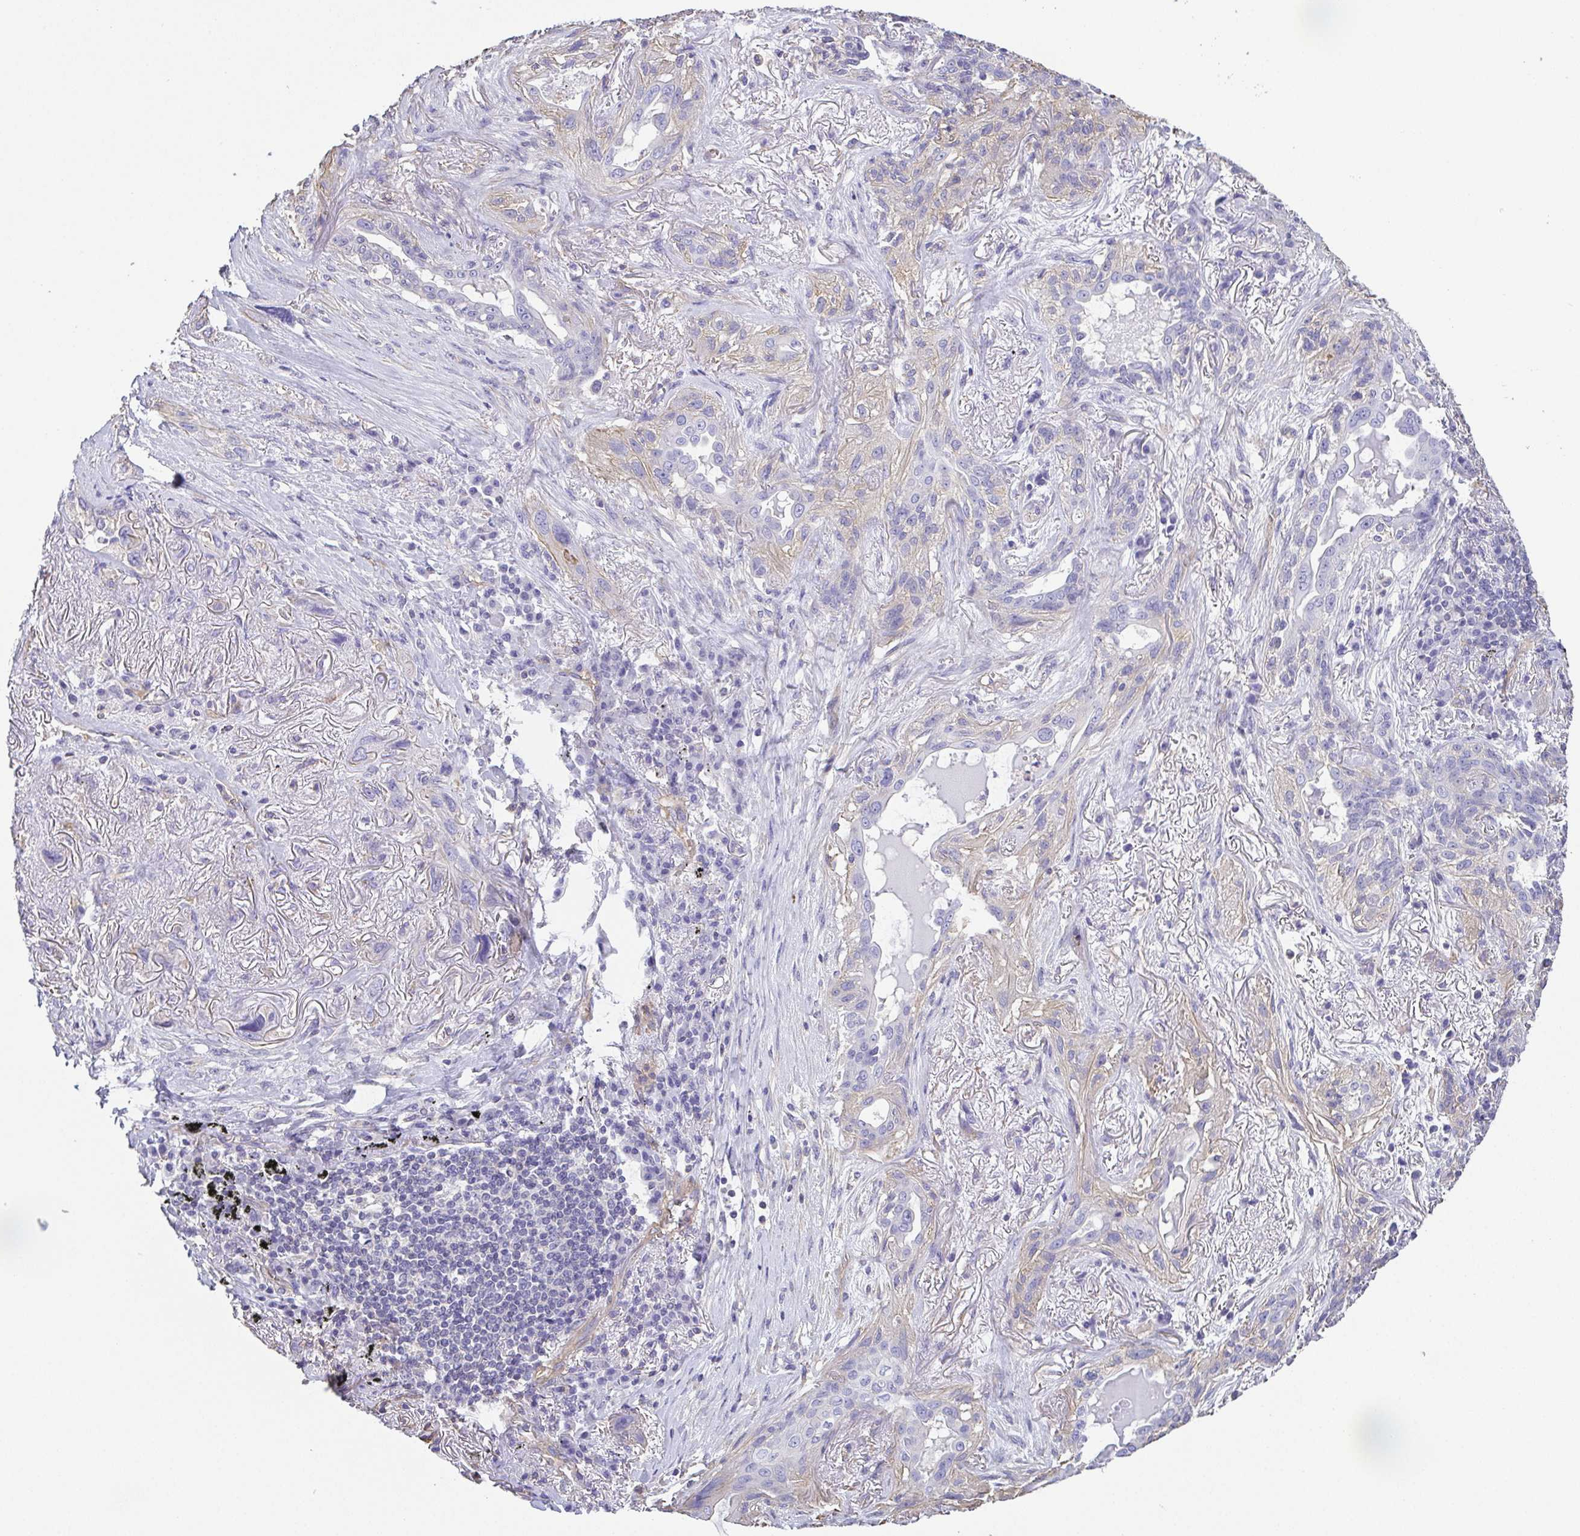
{"staining": {"intensity": "negative", "quantity": "none", "location": "none"}, "tissue": "lung cancer", "cell_type": "Tumor cells", "image_type": "cancer", "snomed": [{"axis": "morphology", "description": "Squamous cell carcinoma, NOS"}, {"axis": "topography", "description": "Lung"}], "caption": "Tumor cells show no significant protein expression in lung cancer.", "gene": "MYL6", "patient": {"sex": "female", "age": 70}}